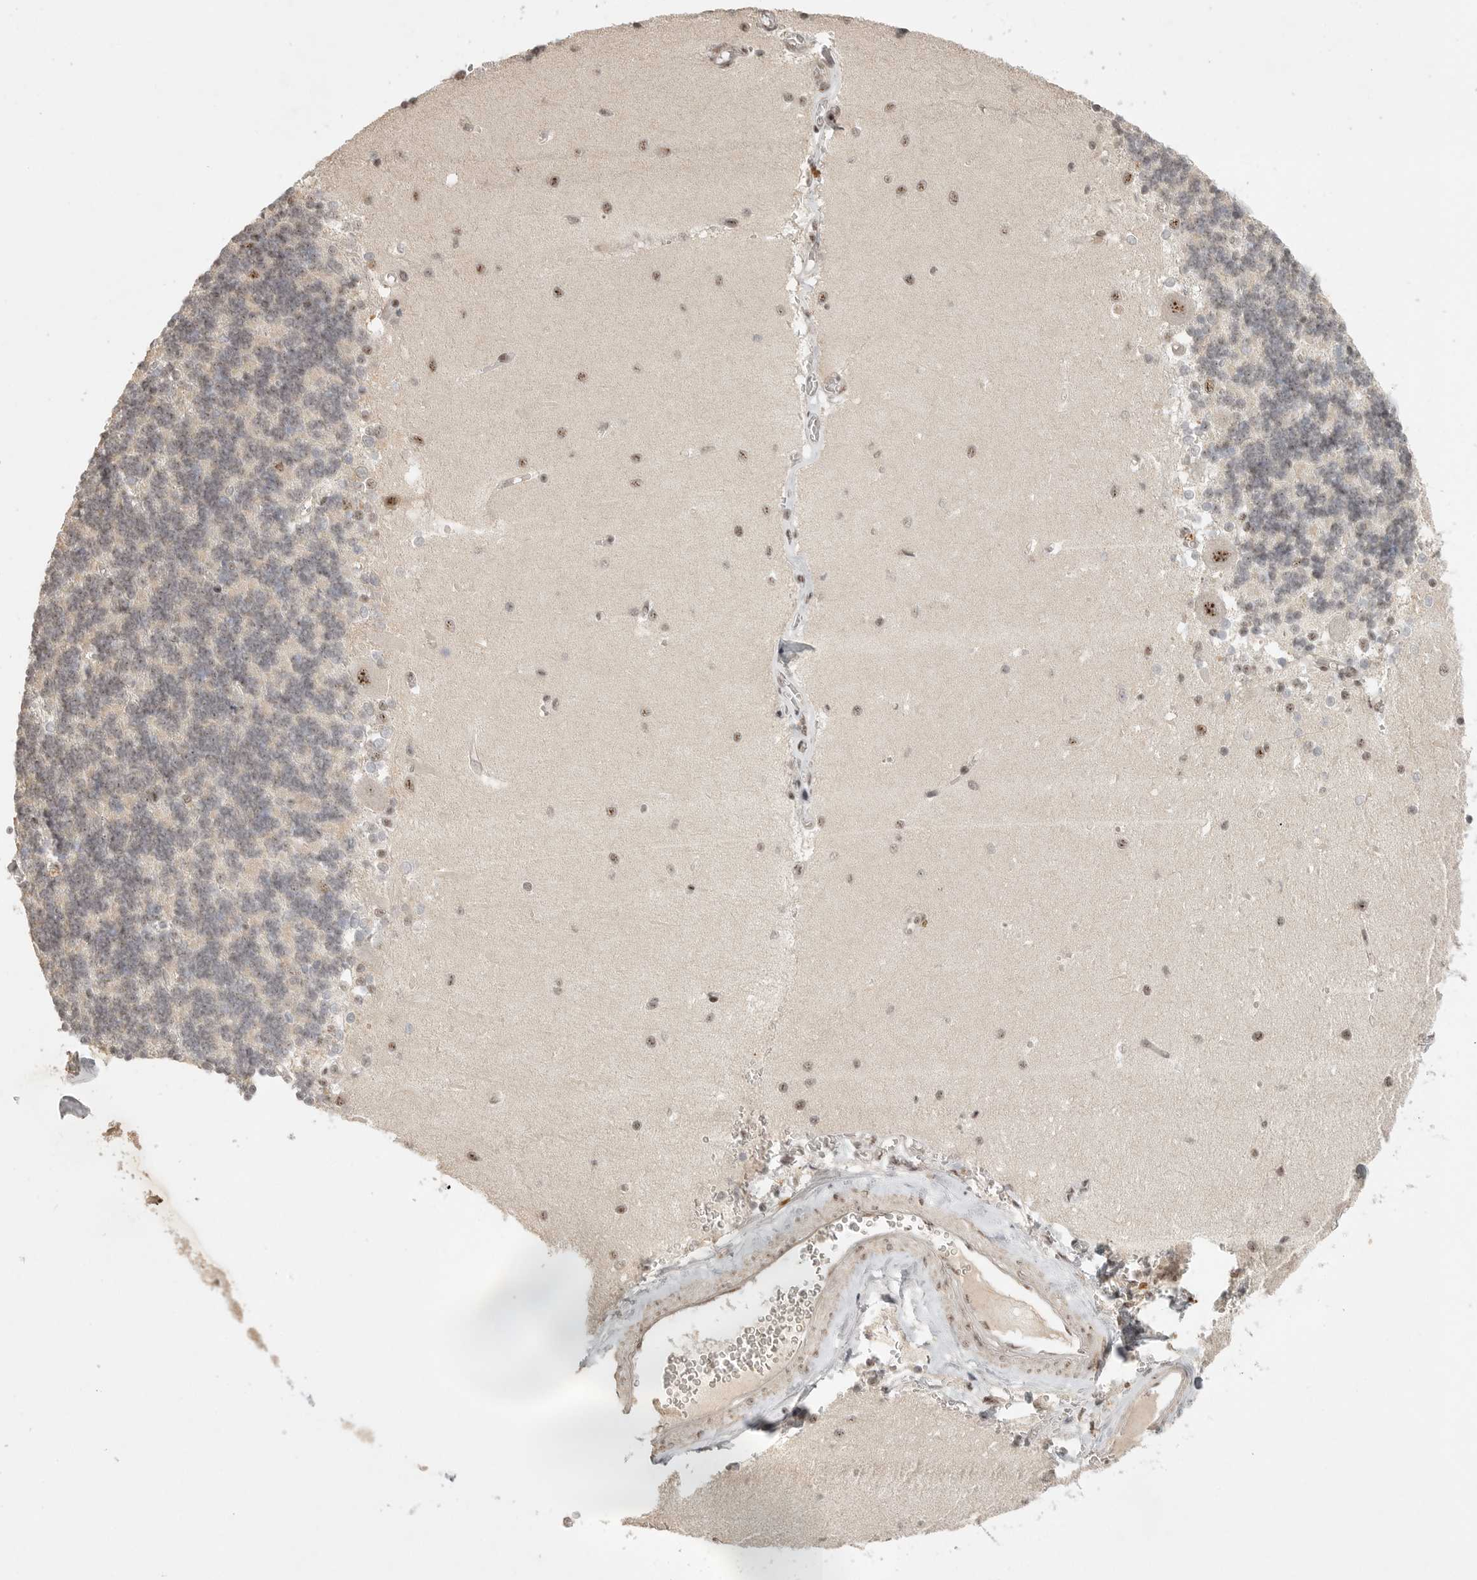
{"staining": {"intensity": "weak", "quantity": "25%-75%", "location": "nuclear"}, "tissue": "cerebellum", "cell_type": "Cells in granular layer", "image_type": "normal", "snomed": [{"axis": "morphology", "description": "Normal tissue, NOS"}, {"axis": "topography", "description": "Cerebellum"}], "caption": "Weak nuclear protein positivity is appreciated in approximately 25%-75% of cells in granular layer in cerebellum. (DAB (3,3'-diaminobenzidine) IHC with brightfield microscopy, high magnification).", "gene": "POMP", "patient": {"sex": "male", "age": 37}}